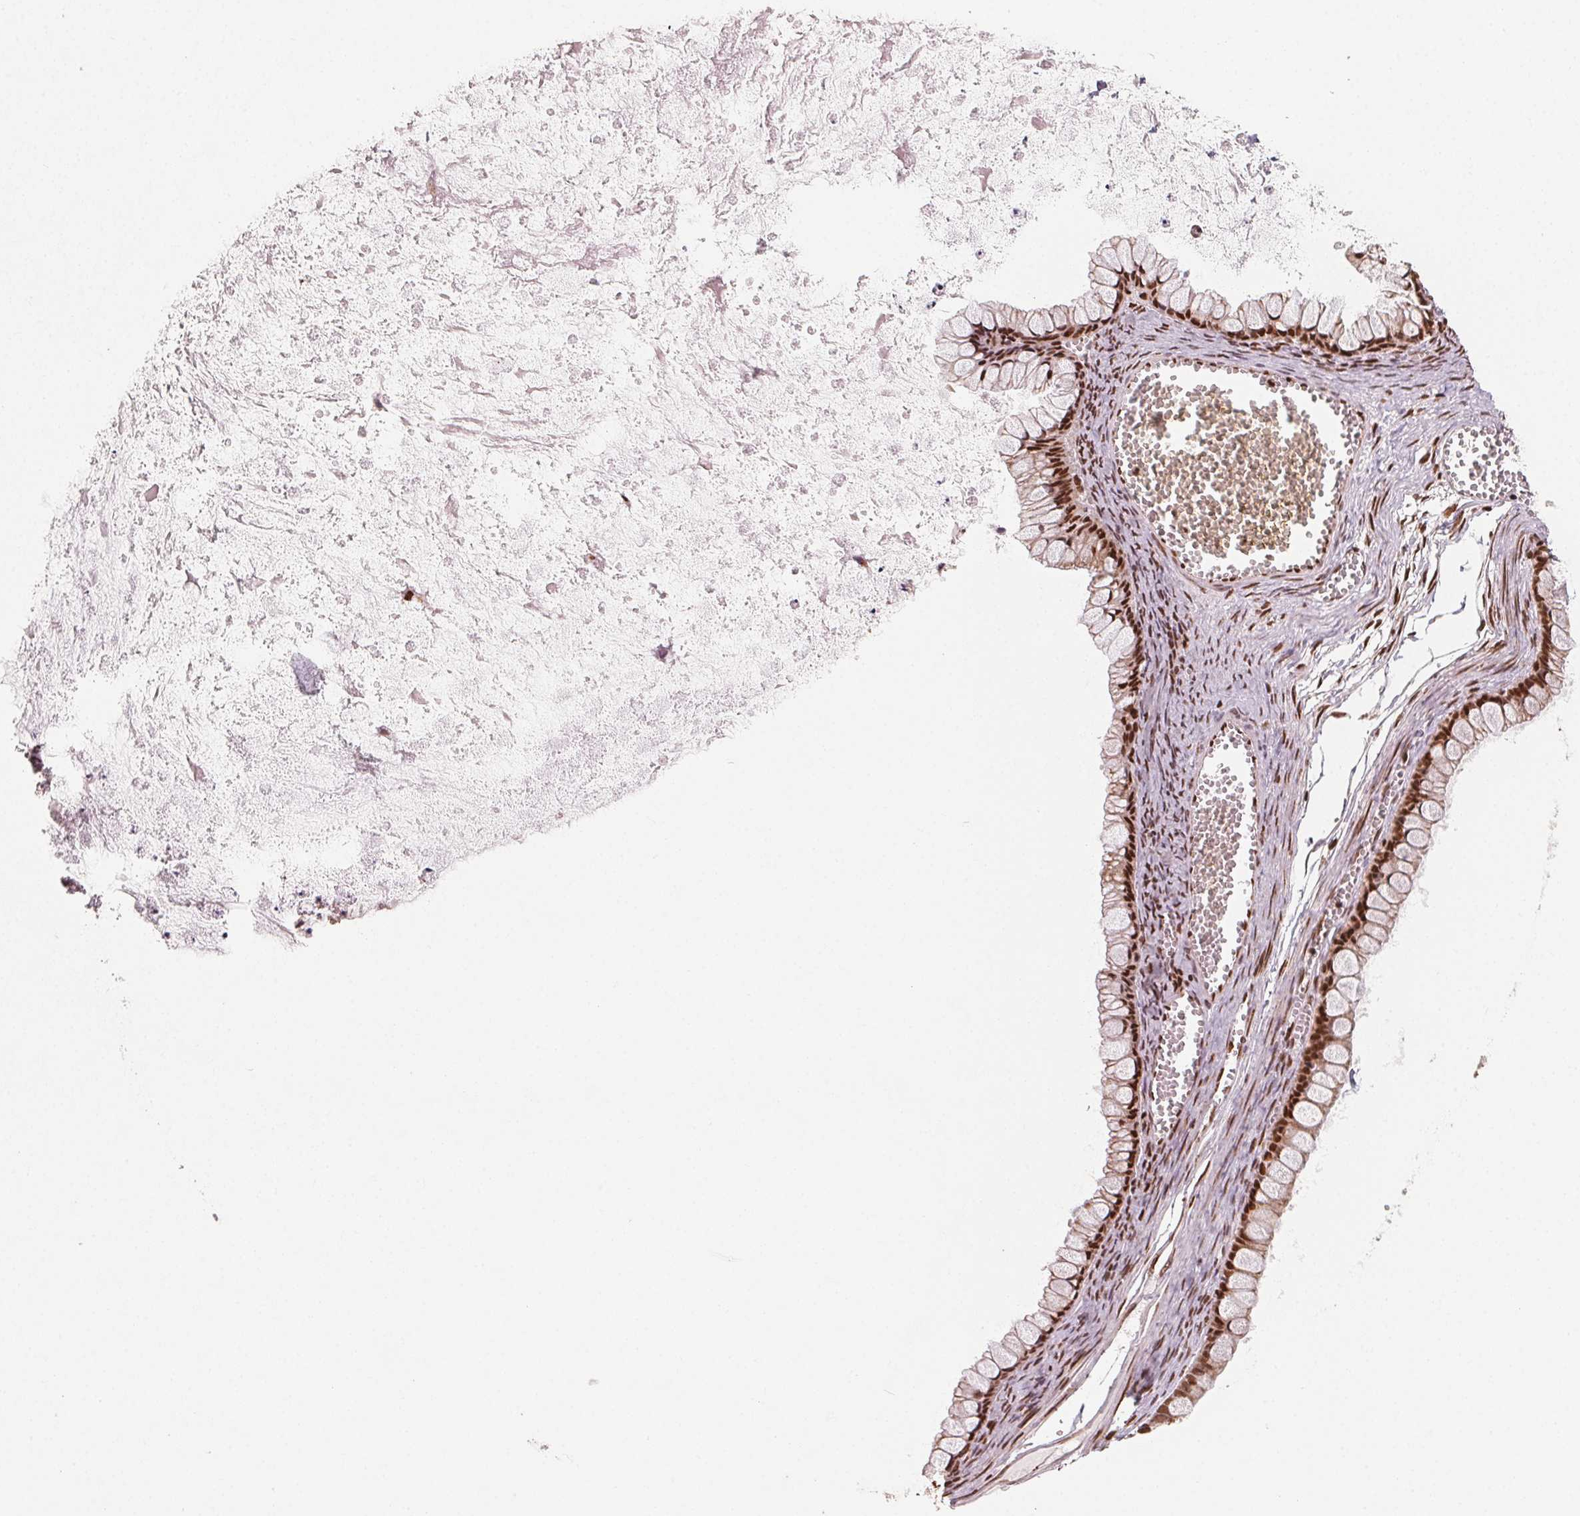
{"staining": {"intensity": "moderate", "quantity": "25%-75%", "location": "nuclear"}, "tissue": "ovarian cancer", "cell_type": "Tumor cells", "image_type": "cancer", "snomed": [{"axis": "morphology", "description": "Cystadenocarcinoma, mucinous, NOS"}, {"axis": "topography", "description": "Ovary"}], "caption": "Human ovarian cancer (mucinous cystadenocarcinoma) stained with a protein marker demonstrates moderate staining in tumor cells.", "gene": "TOPORS", "patient": {"sex": "female", "age": 67}}